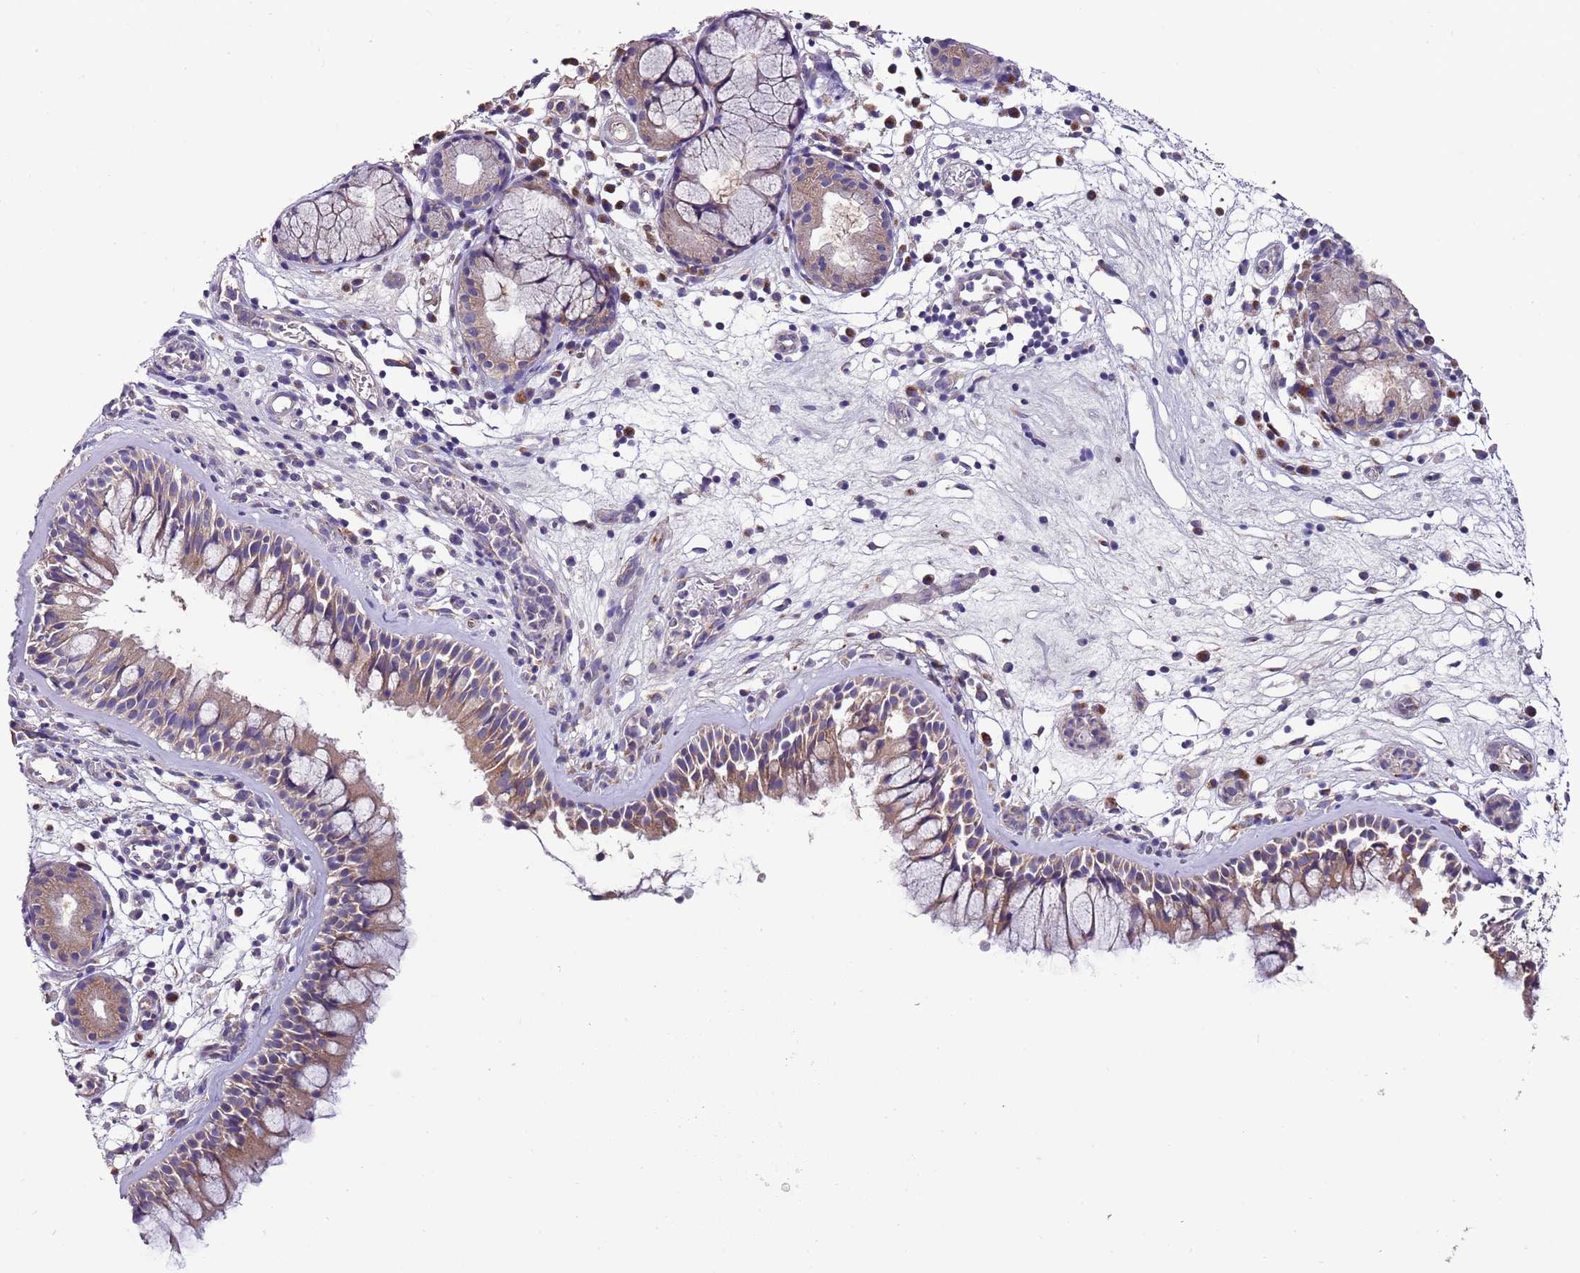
{"staining": {"intensity": "weak", "quantity": ">75%", "location": "cytoplasmic/membranous"}, "tissue": "nasopharynx", "cell_type": "Respiratory epithelial cells", "image_type": "normal", "snomed": [{"axis": "morphology", "description": "Normal tissue, NOS"}, {"axis": "morphology", "description": "Inflammation, NOS"}, {"axis": "morphology", "description": "Malignant melanoma, Metastatic site"}, {"axis": "topography", "description": "Nasopharynx"}], "caption": "High-magnification brightfield microscopy of benign nasopharynx stained with DAB (3,3'-diaminobenzidine) (brown) and counterstained with hematoxylin (blue). respiratory epithelial cells exhibit weak cytoplasmic/membranous positivity is seen in approximately>75% of cells.", "gene": "FAM20A", "patient": {"sex": "male", "age": 70}}